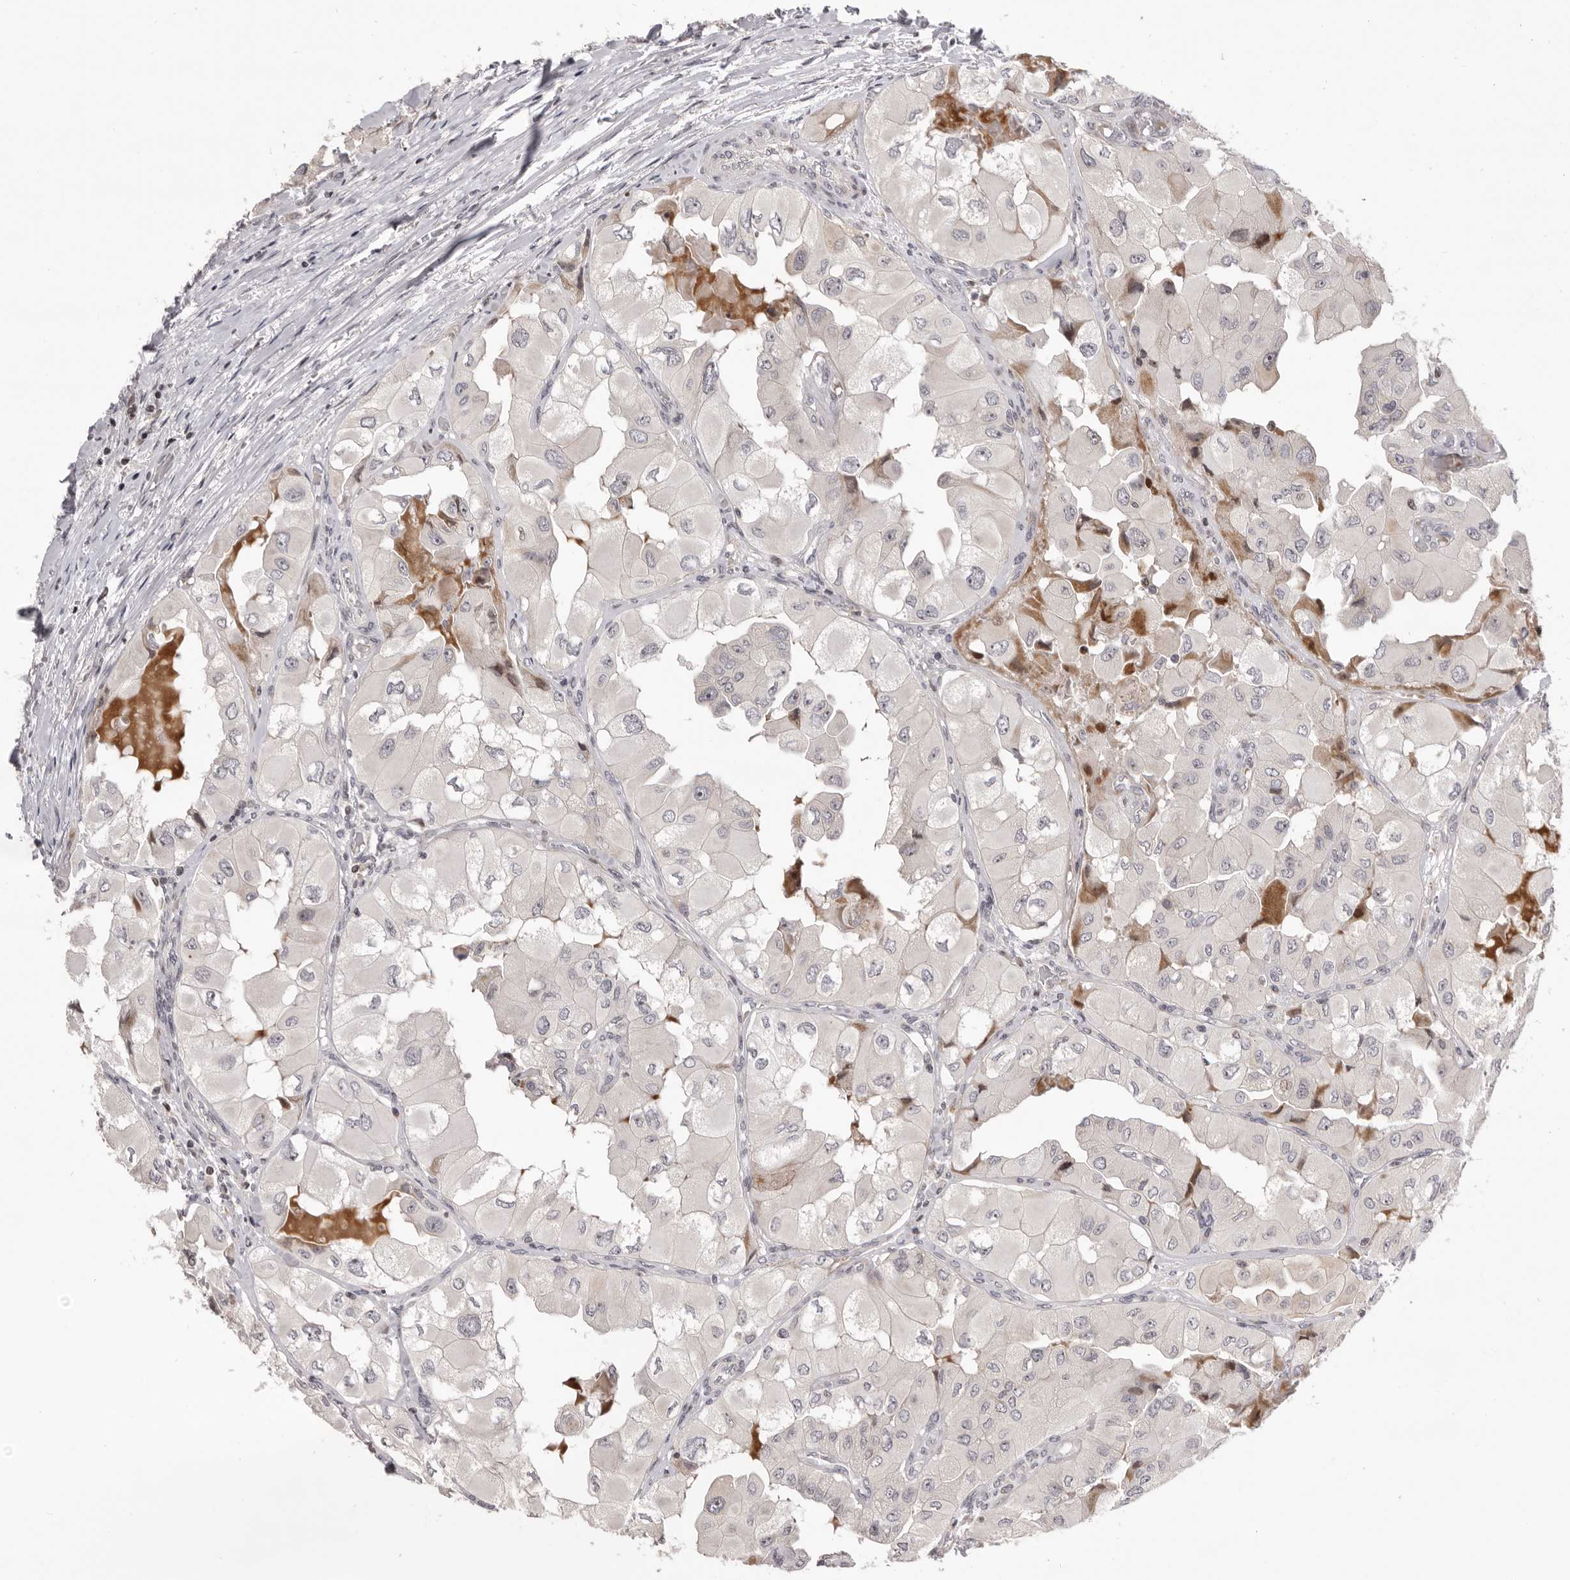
{"staining": {"intensity": "negative", "quantity": "none", "location": "none"}, "tissue": "thyroid cancer", "cell_type": "Tumor cells", "image_type": "cancer", "snomed": [{"axis": "morphology", "description": "Papillary adenocarcinoma, NOS"}, {"axis": "topography", "description": "Thyroid gland"}], "caption": "An IHC image of thyroid cancer (papillary adenocarcinoma) is shown. There is no staining in tumor cells of thyroid cancer (papillary adenocarcinoma). (Stains: DAB immunohistochemistry (IHC) with hematoxylin counter stain, Microscopy: brightfield microscopy at high magnification).", "gene": "AZIN1", "patient": {"sex": "female", "age": 59}}